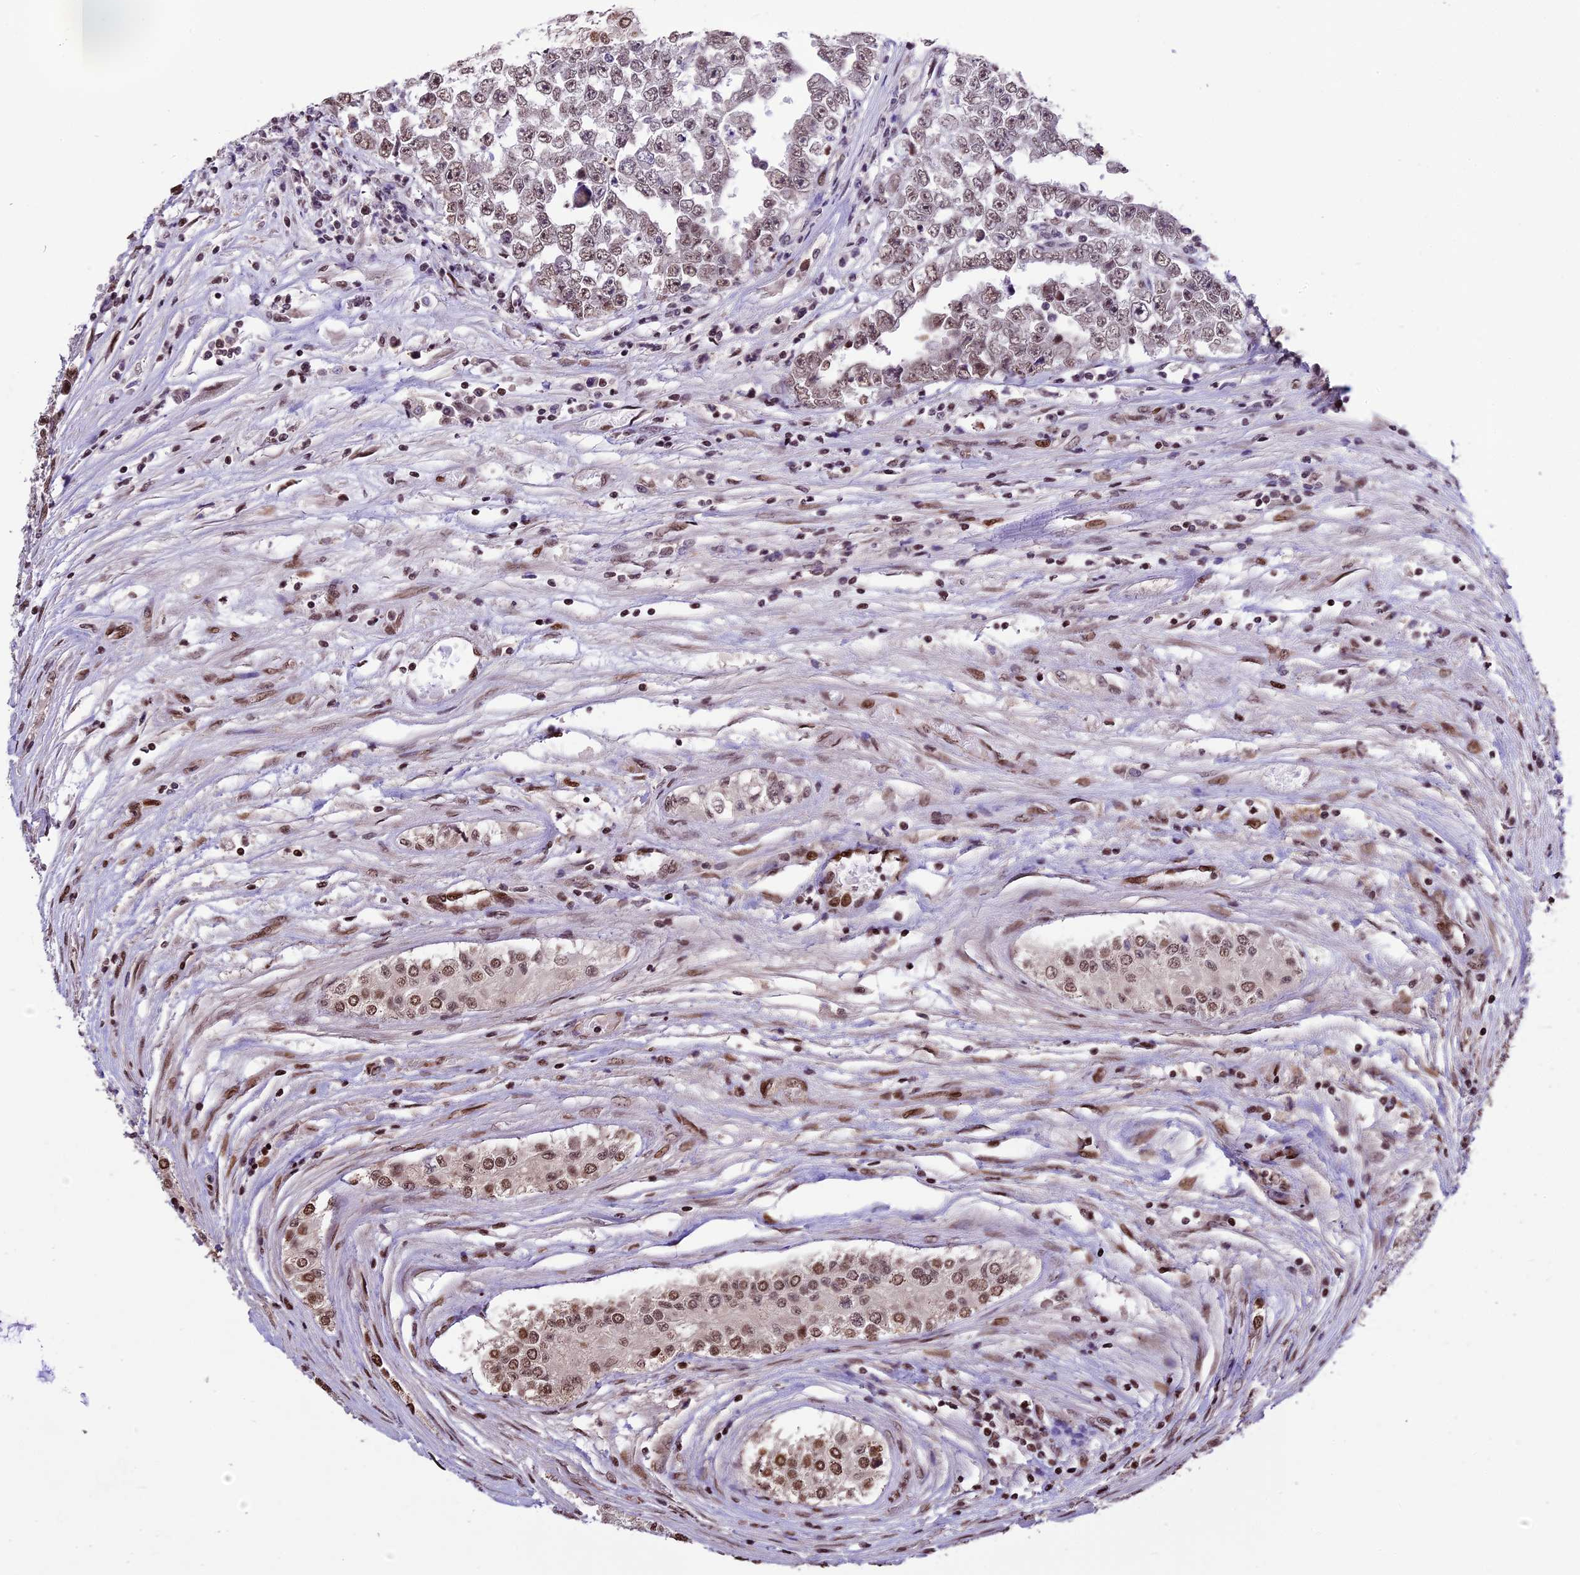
{"staining": {"intensity": "weak", "quantity": ">75%", "location": "nuclear"}, "tissue": "testis cancer", "cell_type": "Tumor cells", "image_type": "cancer", "snomed": [{"axis": "morphology", "description": "Carcinoma, Embryonal, NOS"}, {"axis": "topography", "description": "Testis"}], "caption": "Immunohistochemical staining of embryonal carcinoma (testis) displays low levels of weak nuclear staining in about >75% of tumor cells. The protein of interest is stained brown, and the nuclei are stained in blue (DAB (3,3'-diaminobenzidine) IHC with brightfield microscopy, high magnification).", "gene": "POLR3E", "patient": {"sex": "male", "age": 25}}